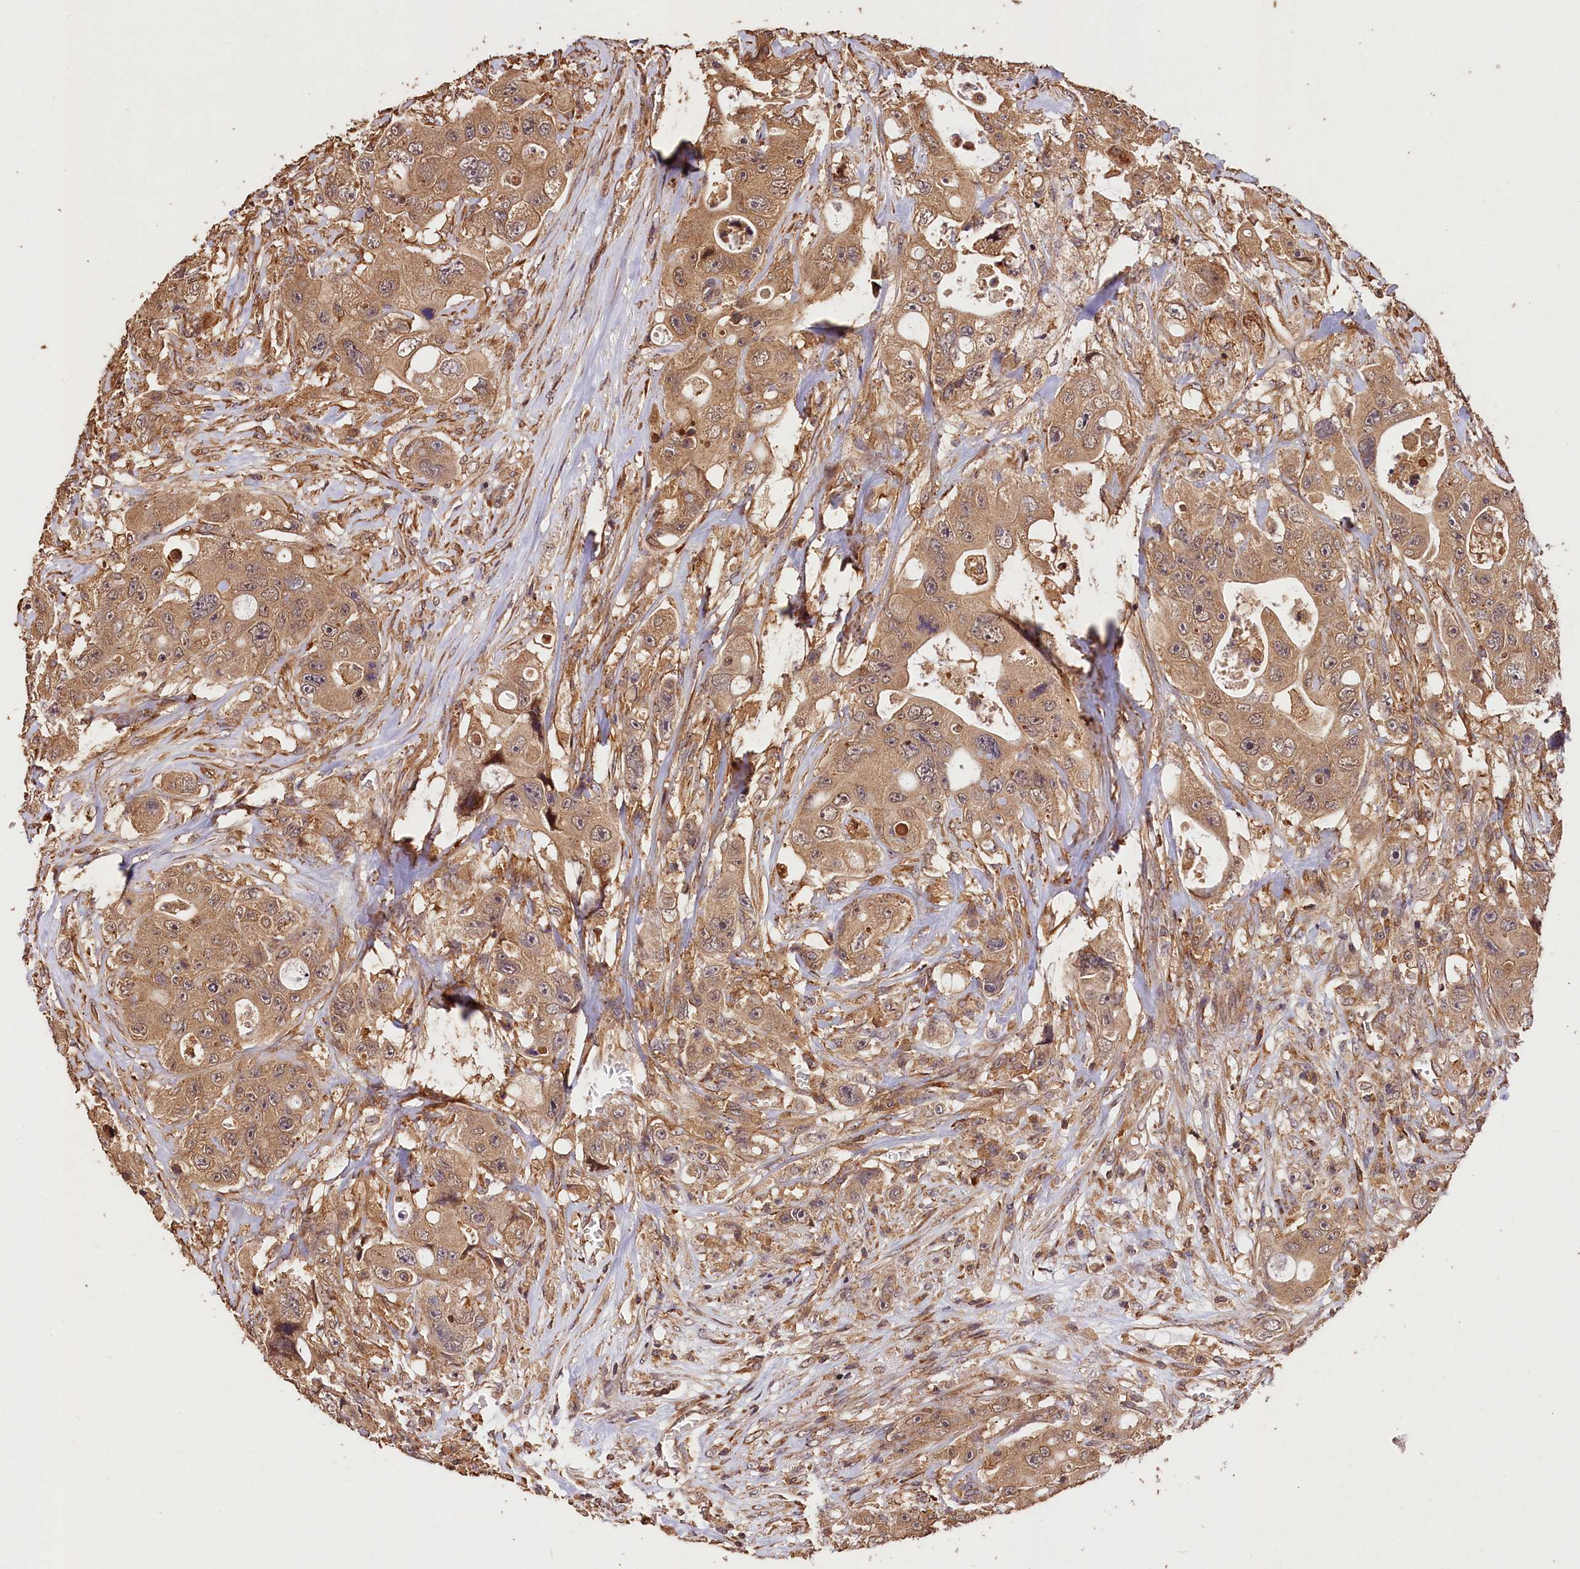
{"staining": {"intensity": "moderate", "quantity": ">75%", "location": "cytoplasmic/membranous"}, "tissue": "colorectal cancer", "cell_type": "Tumor cells", "image_type": "cancer", "snomed": [{"axis": "morphology", "description": "Adenocarcinoma, NOS"}, {"axis": "topography", "description": "Colon"}], "caption": "A photomicrograph of colorectal cancer (adenocarcinoma) stained for a protein displays moderate cytoplasmic/membranous brown staining in tumor cells.", "gene": "KPTN", "patient": {"sex": "female", "age": 46}}